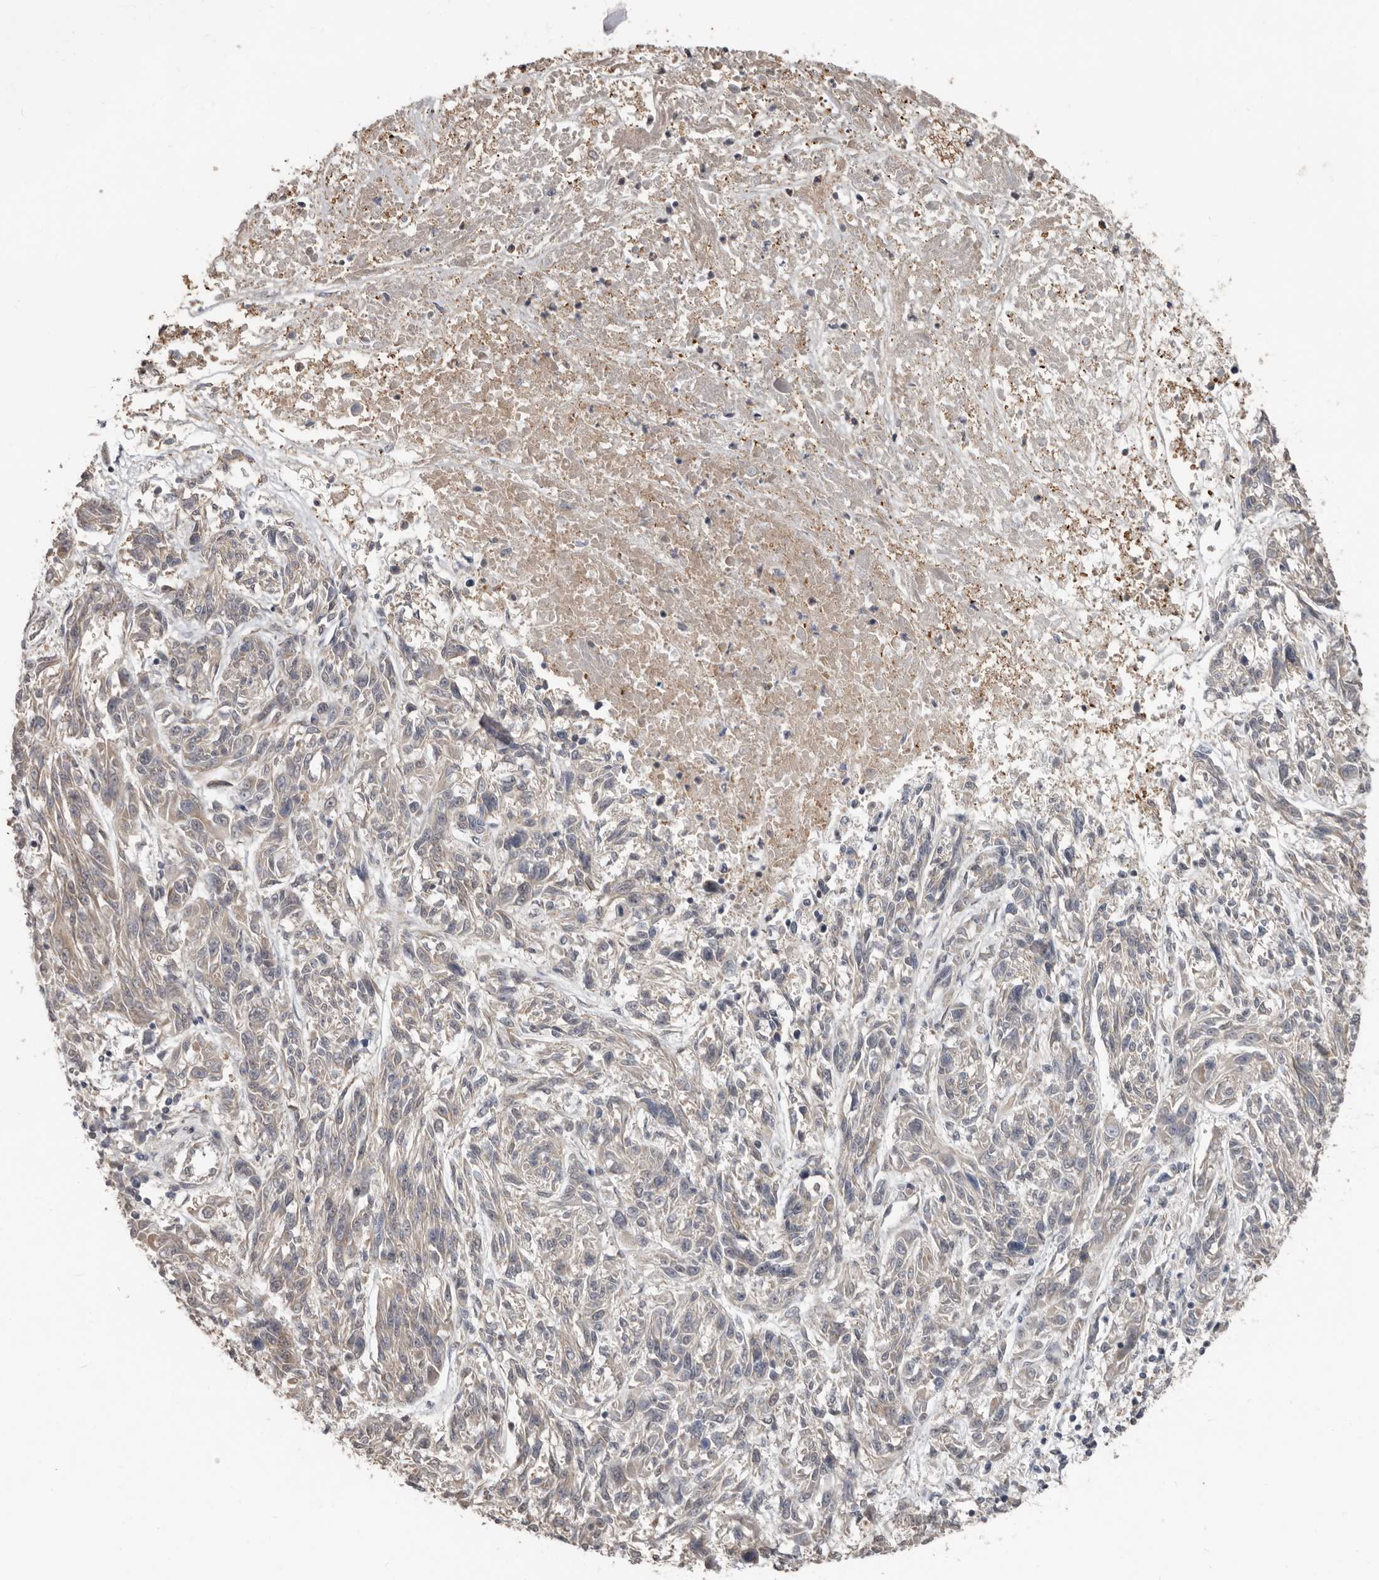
{"staining": {"intensity": "weak", "quantity": "<25%", "location": "cytoplasmic/membranous"}, "tissue": "melanoma", "cell_type": "Tumor cells", "image_type": "cancer", "snomed": [{"axis": "morphology", "description": "Malignant melanoma, NOS"}, {"axis": "topography", "description": "Skin"}], "caption": "The histopathology image demonstrates no significant staining in tumor cells of malignant melanoma. Nuclei are stained in blue.", "gene": "LRGUK", "patient": {"sex": "male", "age": 53}}